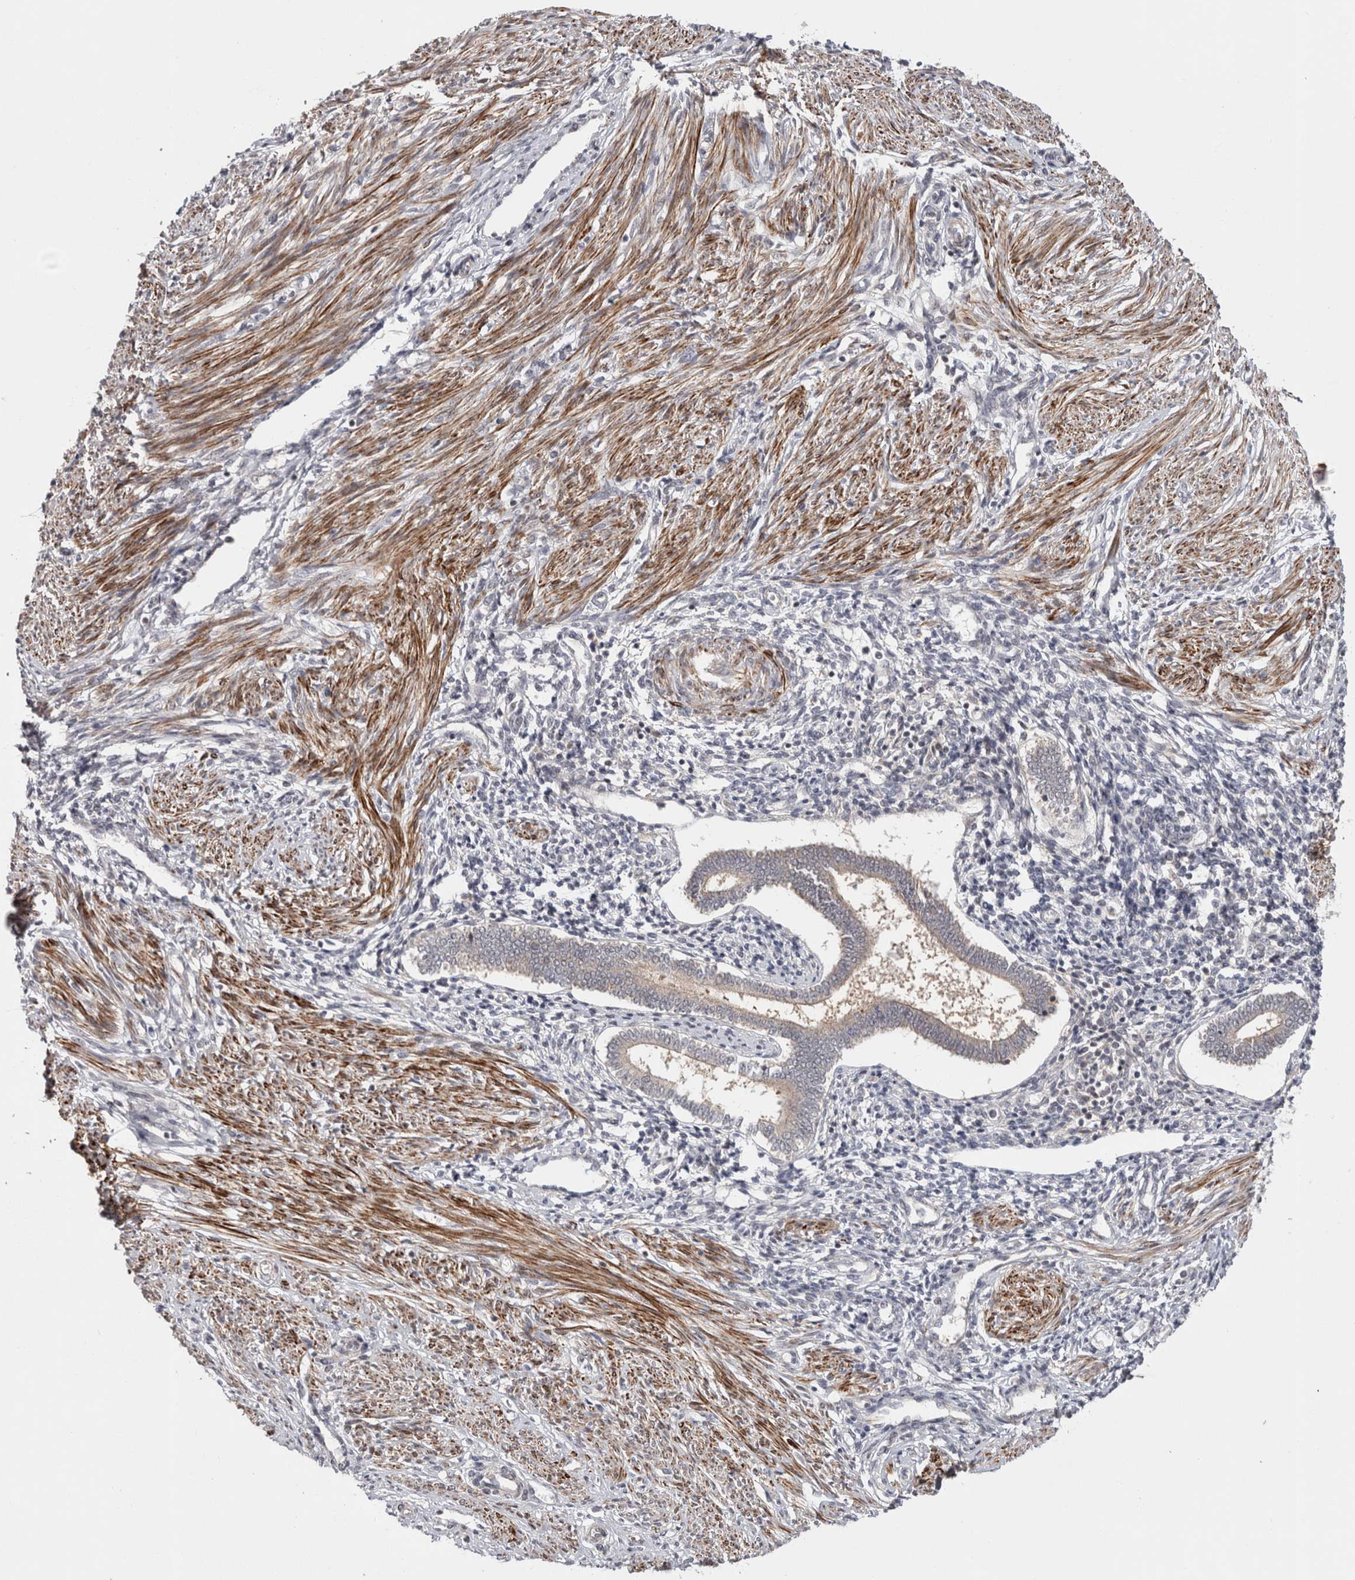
{"staining": {"intensity": "negative", "quantity": "none", "location": "none"}, "tissue": "endometrium", "cell_type": "Cells in endometrial stroma", "image_type": "normal", "snomed": [{"axis": "morphology", "description": "Normal tissue, NOS"}, {"axis": "topography", "description": "Endometrium"}], "caption": "IHC histopathology image of unremarkable endometrium: endometrium stained with DAB (3,3'-diaminobenzidine) displays no significant protein expression in cells in endometrial stroma. (DAB immunohistochemistry (IHC), high magnification).", "gene": "ZNF318", "patient": {"sex": "female", "age": 42}}